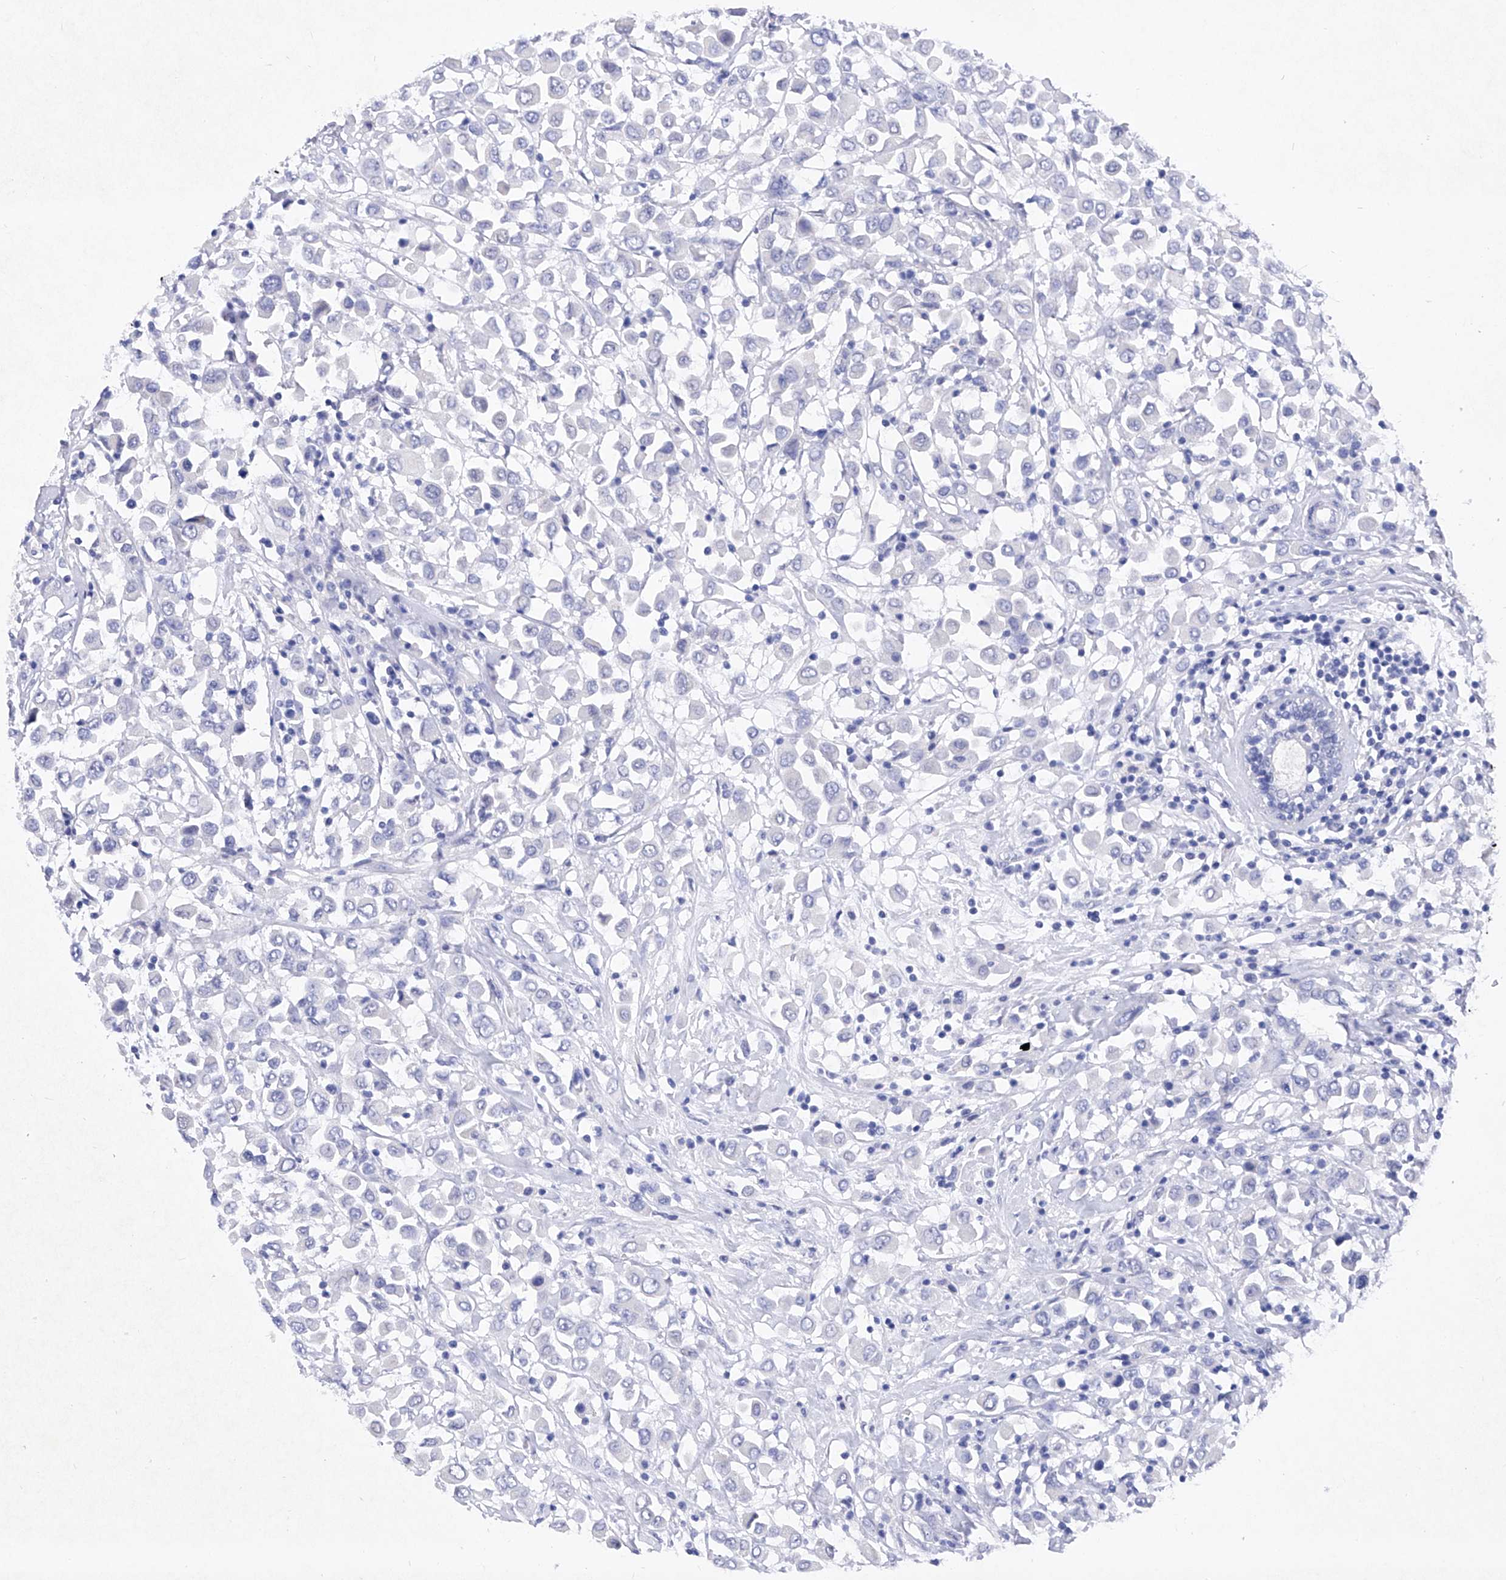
{"staining": {"intensity": "negative", "quantity": "none", "location": "none"}, "tissue": "breast cancer", "cell_type": "Tumor cells", "image_type": "cancer", "snomed": [{"axis": "morphology", "description": "Duct carcinoma"}, {"axis": "topography", "description": "Breast"}], "caption": "This is an immunohistochemistry histopathology image of human infiltrating ductal carcinoma (breast). There is no expression in tumor cells.", "gene": "BARX2", "patient": {"sex": "female", "age": 61}}